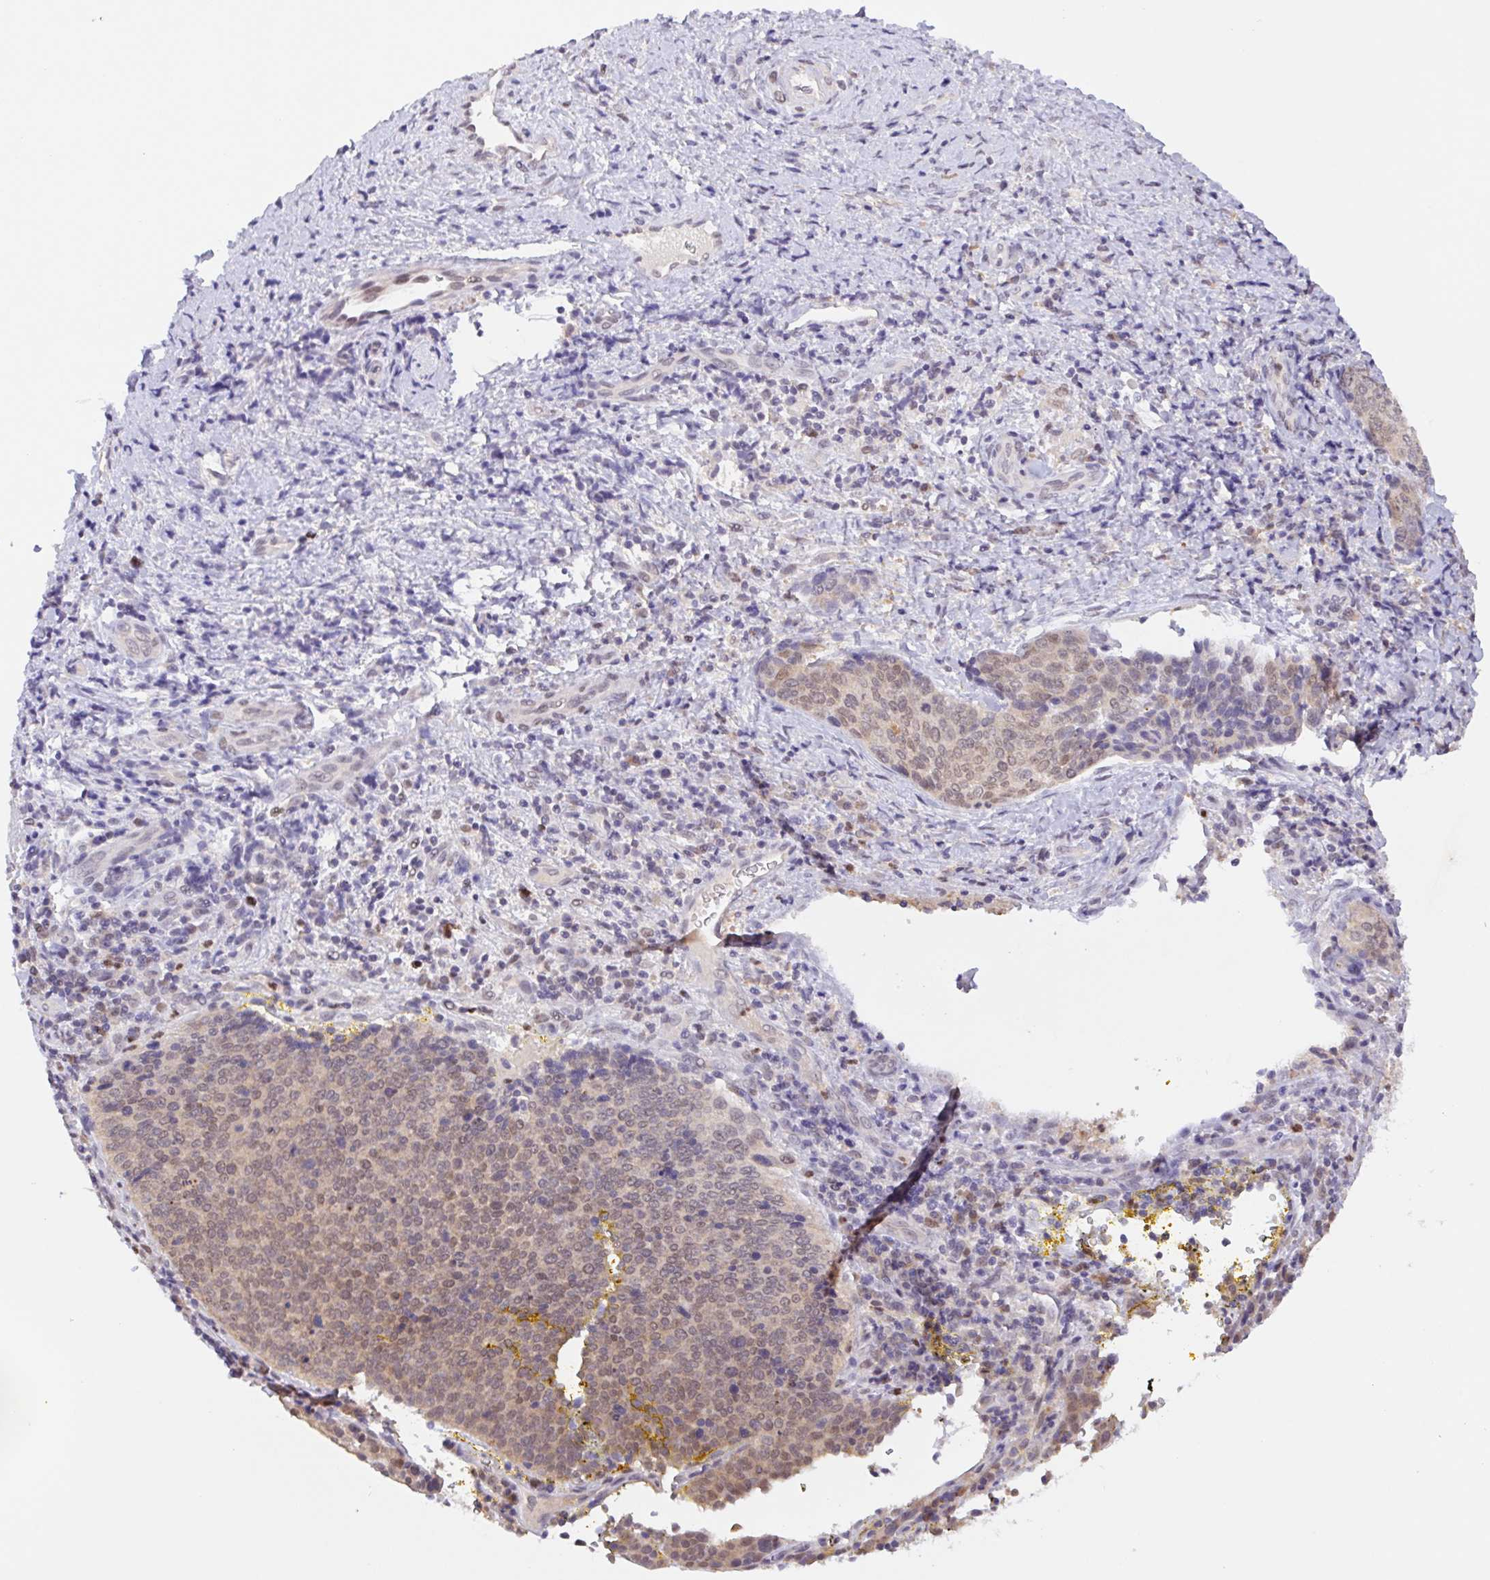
{"staining": {"intensity": "weak", "quantity": ">75%", "location": "nuclear"}, "tissue": "cervical cancer", "cell_type": "Tumor cells", "image_type": "cancer", "snomed": [{"axis": "morphology", "description": "Squamous cell carcinoma, NOS"}, {"axis": "topography", "description": "Cervix"}], "caption": "Human cervical squamous cell carcinoma stained with a brown dye shows weak nuclear positive staining in approximately >75% of tumor cells.", "gene": "L3MBTL4", "patient": {"sex": "female", "age": 34}}